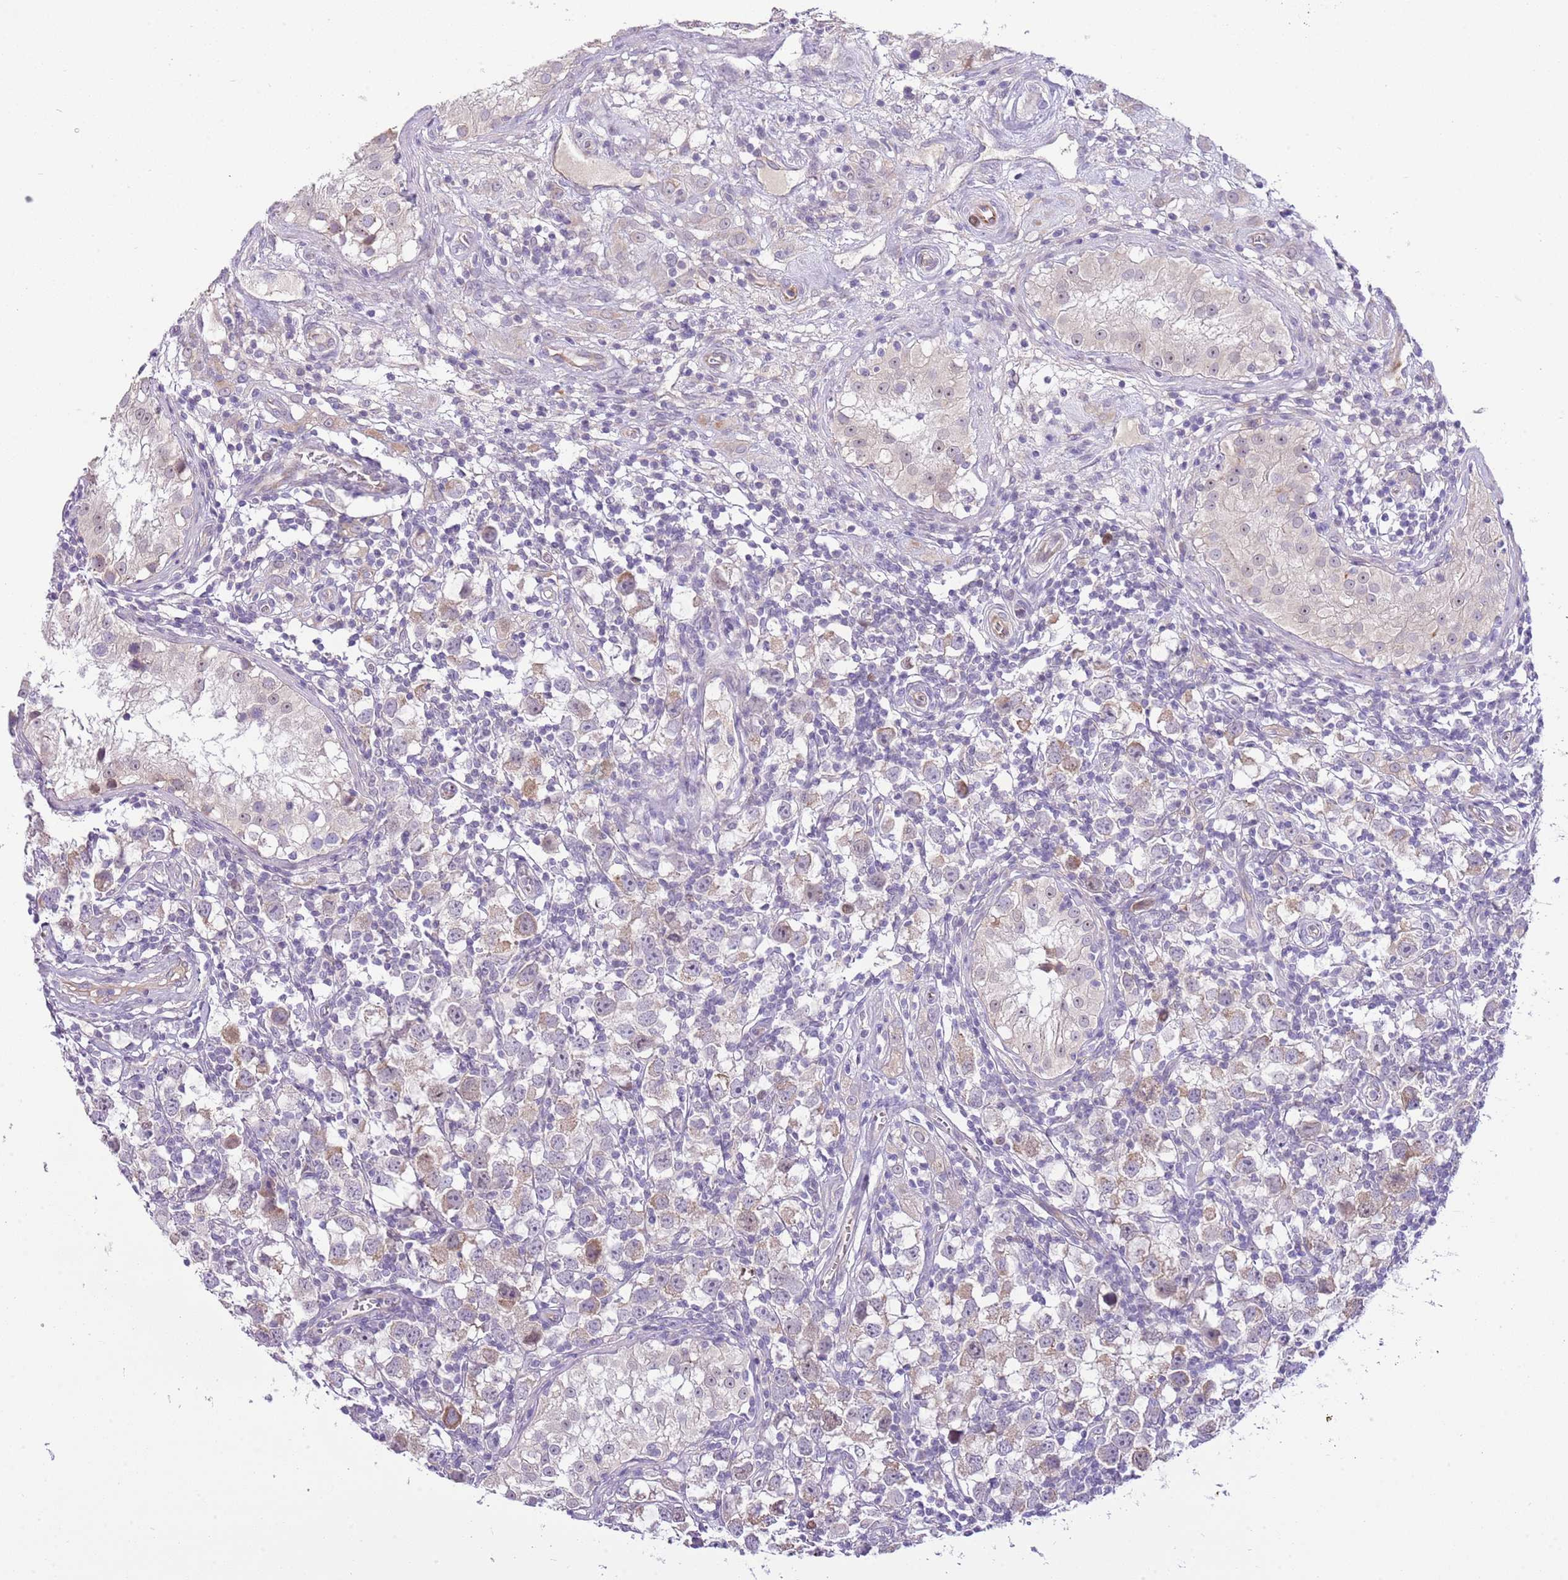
{"staining": {"intensity": "weak", "quantity": "<25%", "location": "cytoplasmic/membranous"}, "tissue": "testis cancer", "cell_type": "Tumor cells", "image_type": "cancer", "snomed": [{"axis": "morphology", "description": "Seminoma, NOS"}, {"axis": "morphology", "description": "Carcinoma, Embryonal, NOS"}, {"axis": "topography", "description": "Testis"}], "caption": "Testis cancer (embryonal carcinoma) was stained to show a protein in brown. There is no significant positivity in tumor cells. (DAB immunohistochemistry (IHC) with hematoxylin counter stain).", "gene": "FBRSL1", "patient": {"sex": "male", "age": 29}}